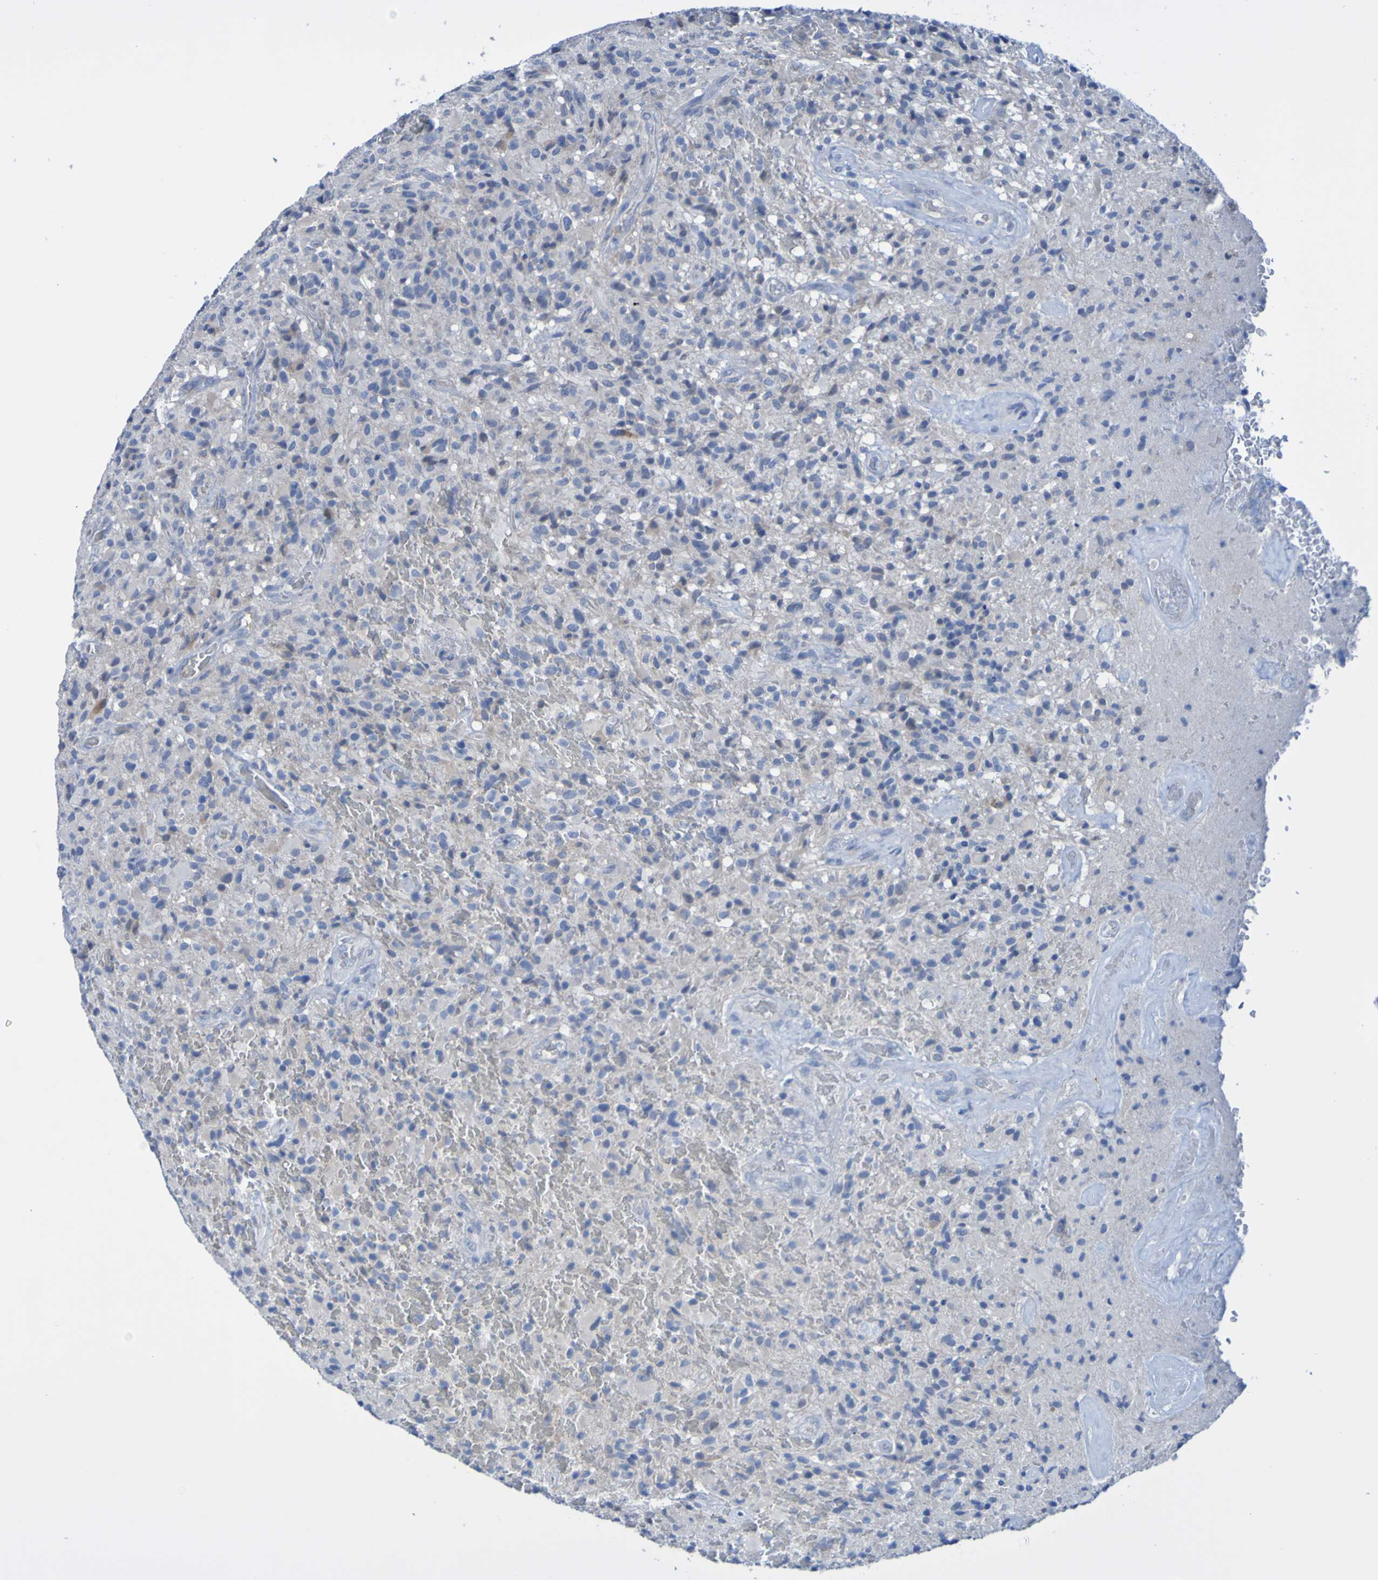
{"staining": {"intensity": "weak", "quantity": "<25%", "location": "cytoplasmic/membranous"}, "tissue": "glioma", "cell_type": "Tumor cells", "image_type": "cancer", "snomed": [{"axis": "morphology", "description": "Glioma, malignant, High grade"}, {"axis": "topography", "description": "Brain"}], "caption": "This is an immunohistochemistry (IHC) photomicrograph of glioma. There is no staining in tumor cells.", "gene": "ACMSD", "patient": {"sex": "male", "age": 71}}